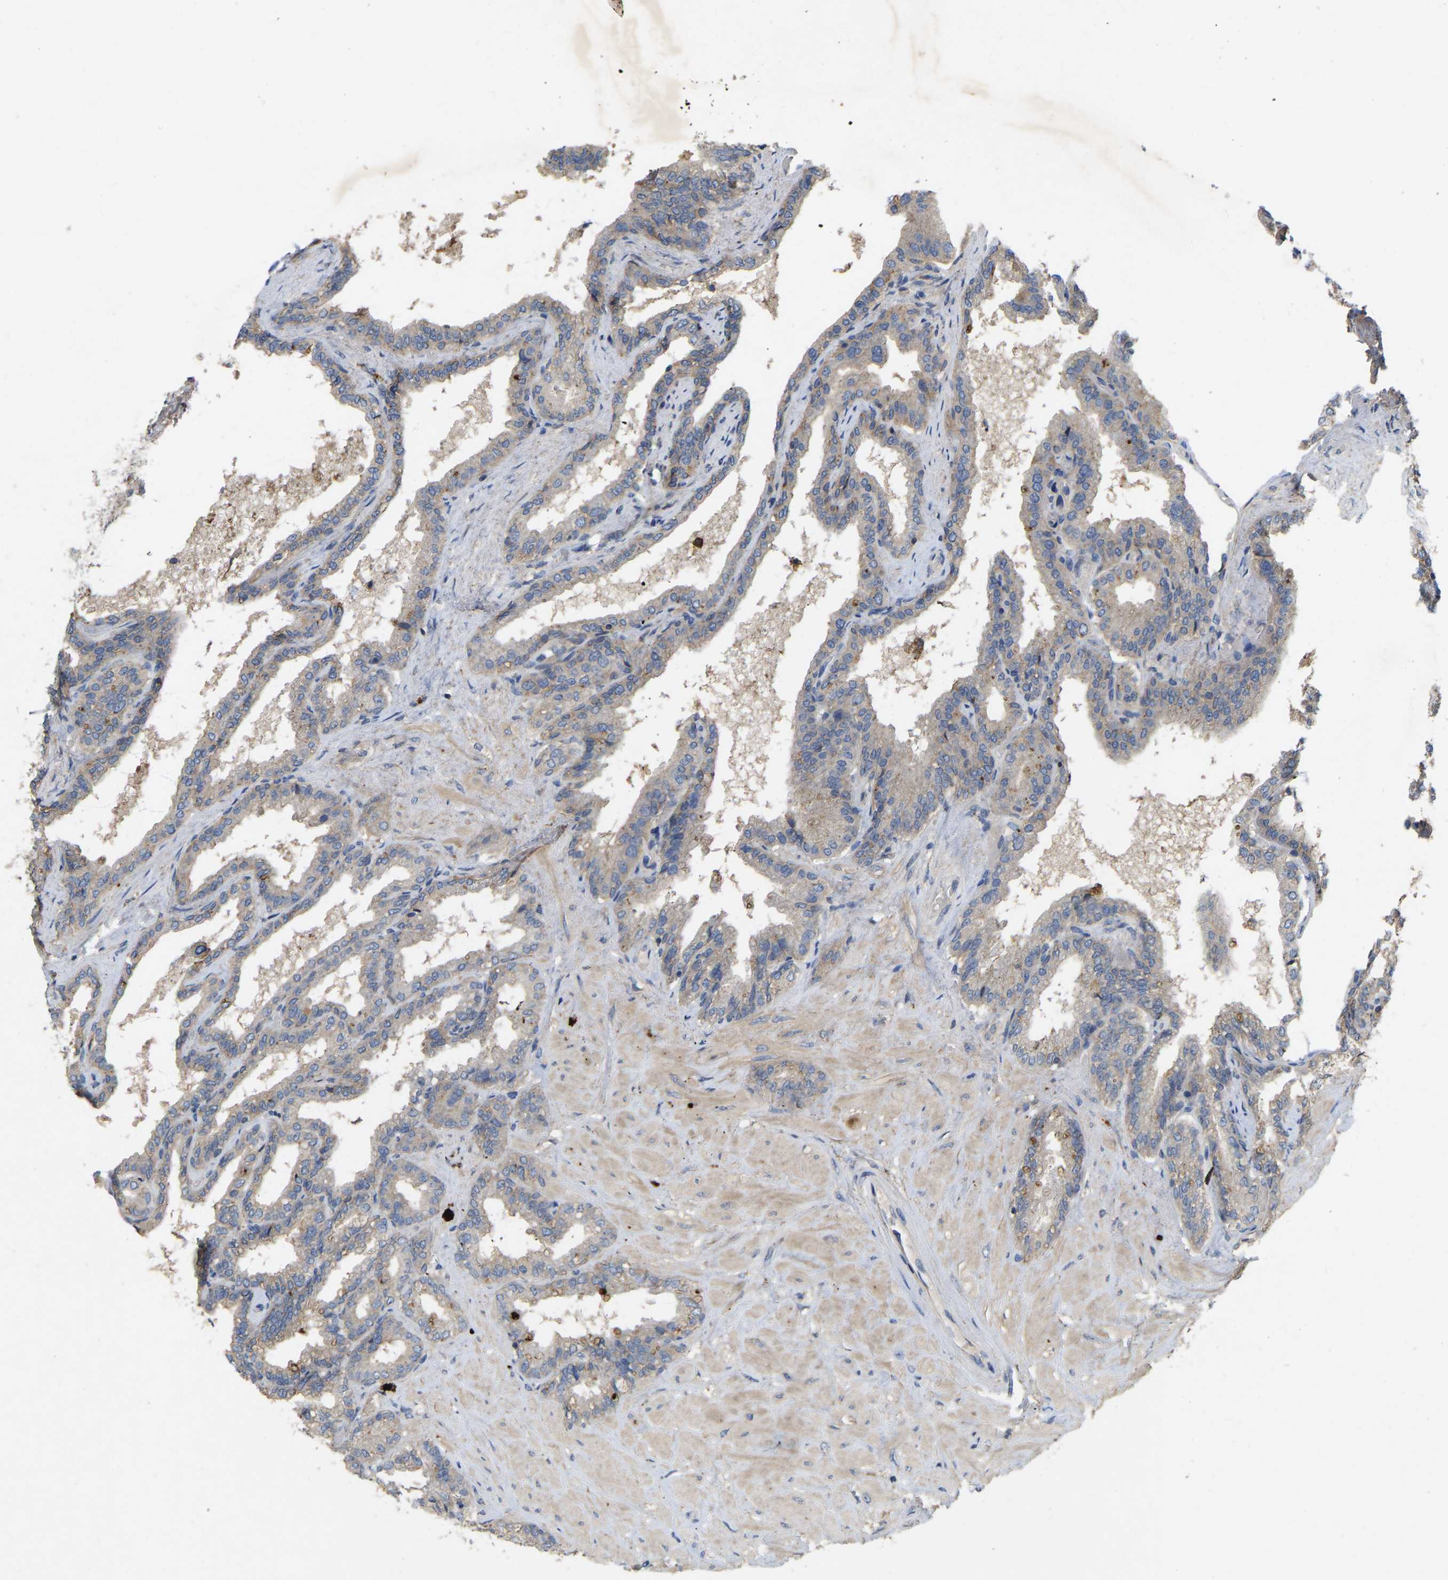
{"staining": {"intensity": "weak", "quantity": "25%-75%", "location": "cytoplasmic/membranous"}, "tissue": "seminal vesicle", "cell_type": "Glandular cells", "image_type": "normal", "snomed": [{"axis": "morphology", "description": "Normal tissue, NOS"}, {"axis": "topography", "description": "Seminal veicle"}], "caption": "Protein staining of unremarkable seminal vesicle shows weak cytoplasmic/membranous expression in approximately 25%-75% of glandular cells.", "gene": "LPAR2", "patient": {"sex": "male", "age": 46}}